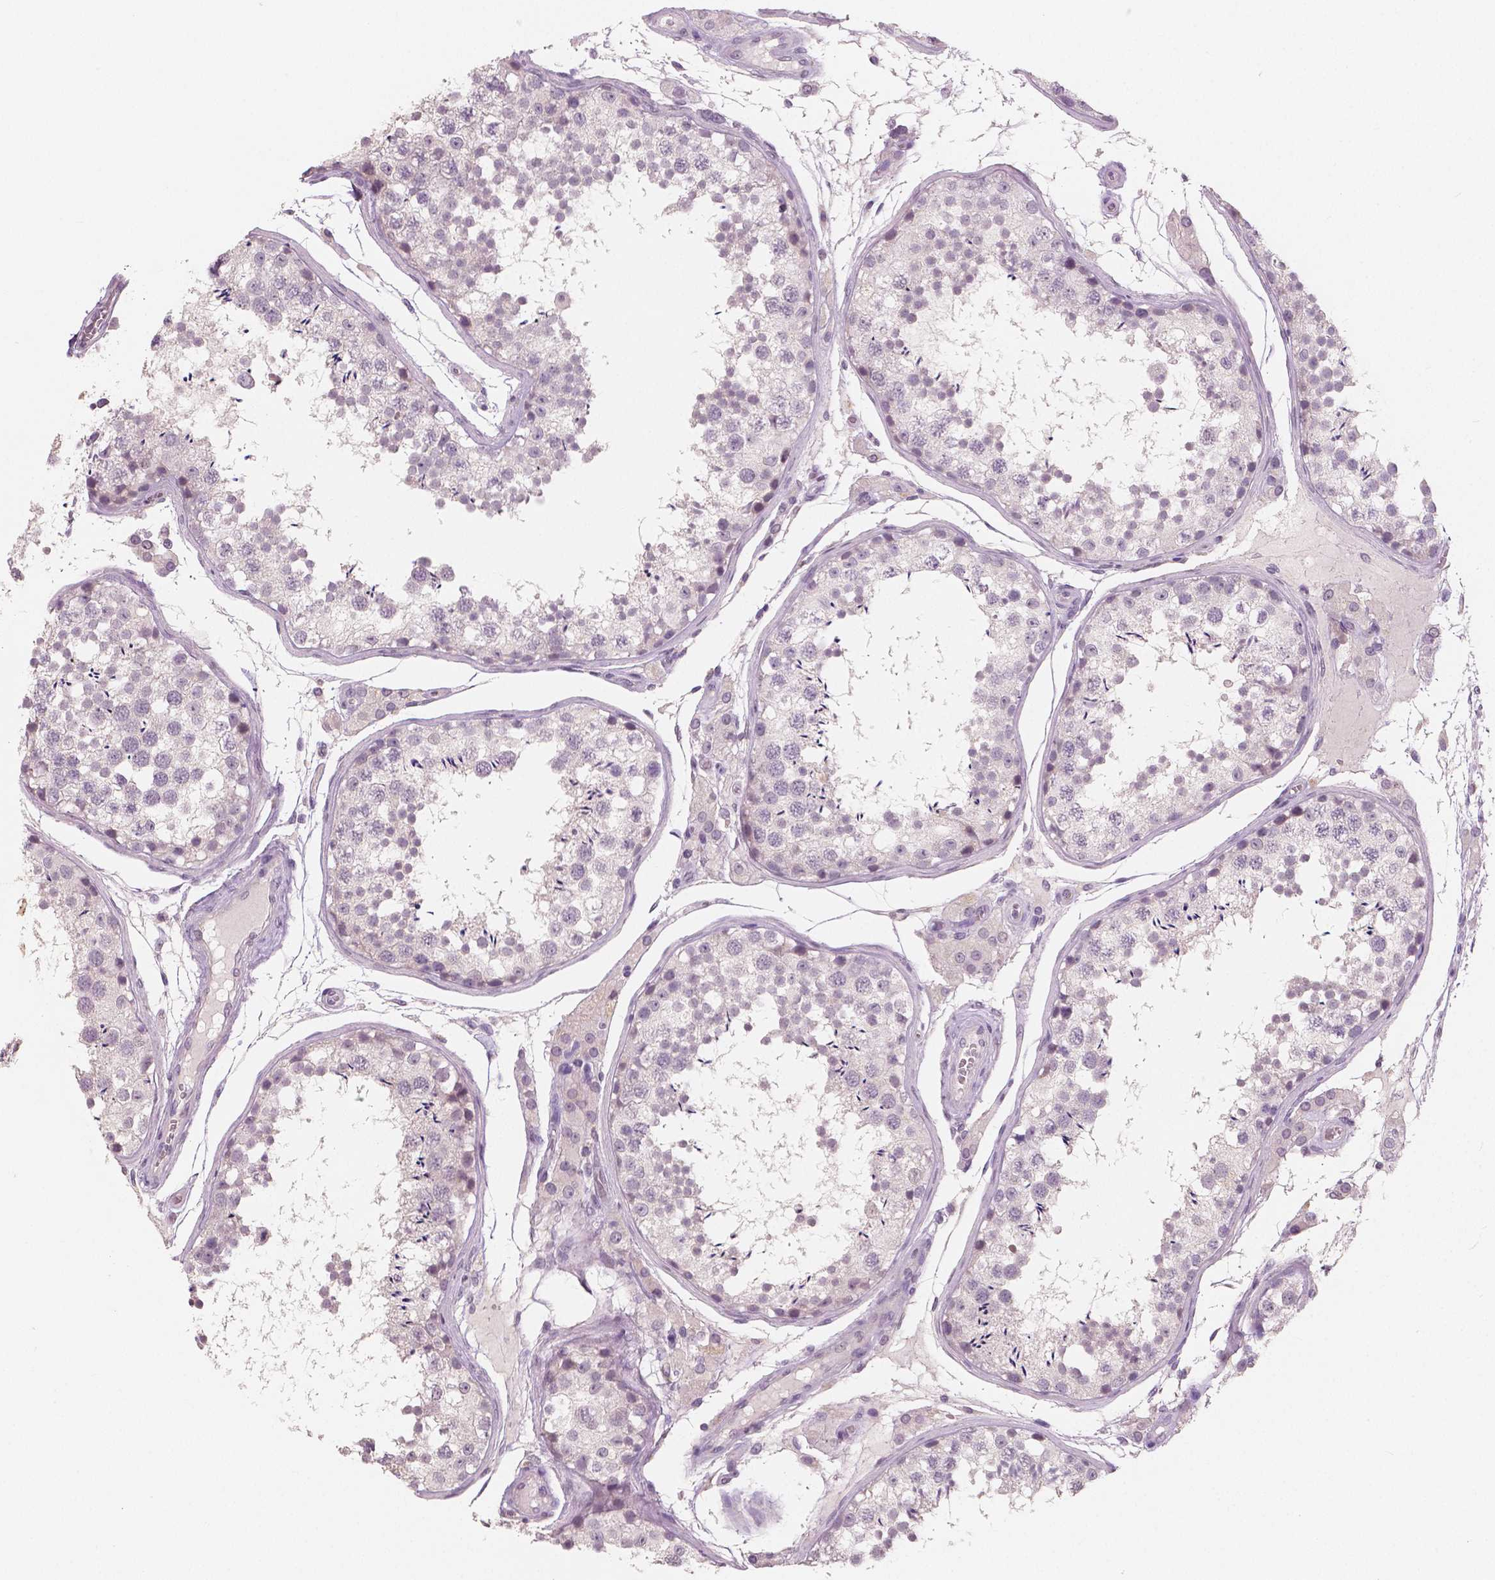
{"staining": {"intensity": "negative", "quantity": "none", "location": "none"}, "tissue": "testis", "cell_type": "Cells in seminiferous ducts", "image_type": "normal", "snomed": [{"axis": "morphology", "description": "Normal tissue, NOS"}, {"axis": "topography", "description": "Testis"}], "caption": "Cells in seminiferous ducts show no significant protein positivity in unremarkable testis. (DAB immunohistochemistry (IHC), high magnification).", "gene": "RNASE7", "patient": {"sex": "male", "age": 29}}